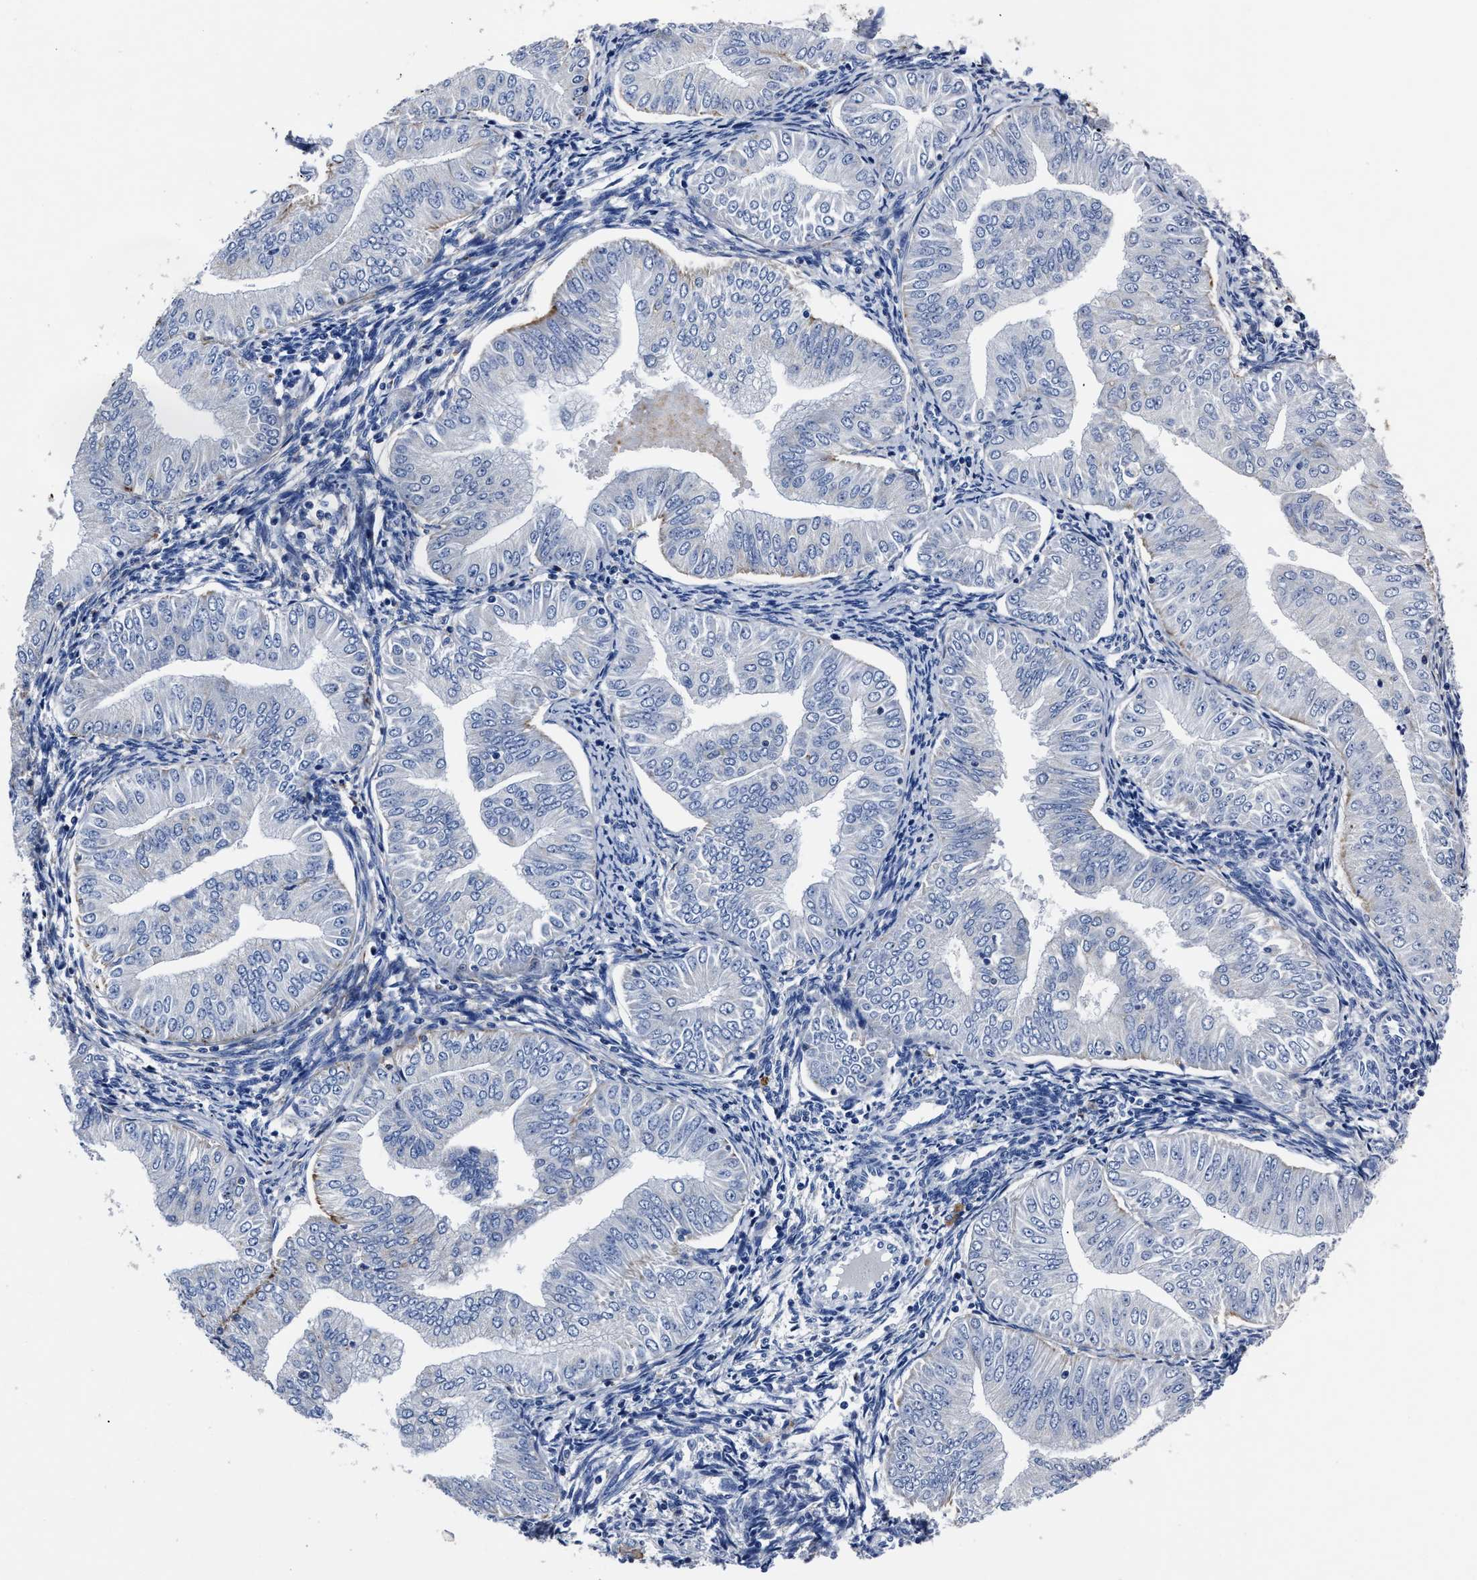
{"staining": {"intensity": "negative", "quantity": "none", "location": "none"}, "tissue": "endometrial cancer", "cell_type": "Tumor cells", "image_type": "cancer", "snomed": [{"axis": "morphology", "description": "Normal tissue, NOS"}, {"axis": "morphology", "description": "Adenocarcinoma, NOS"}, {"axis": "topography", "description": "Endometrium"}], "caption": "Histopathology image shows no significant protein positivity in tumor cells of endometrial adenocarcinoma.", "gene": "LAMTOR4", "patient": {"sex": "female", "age": 53}}